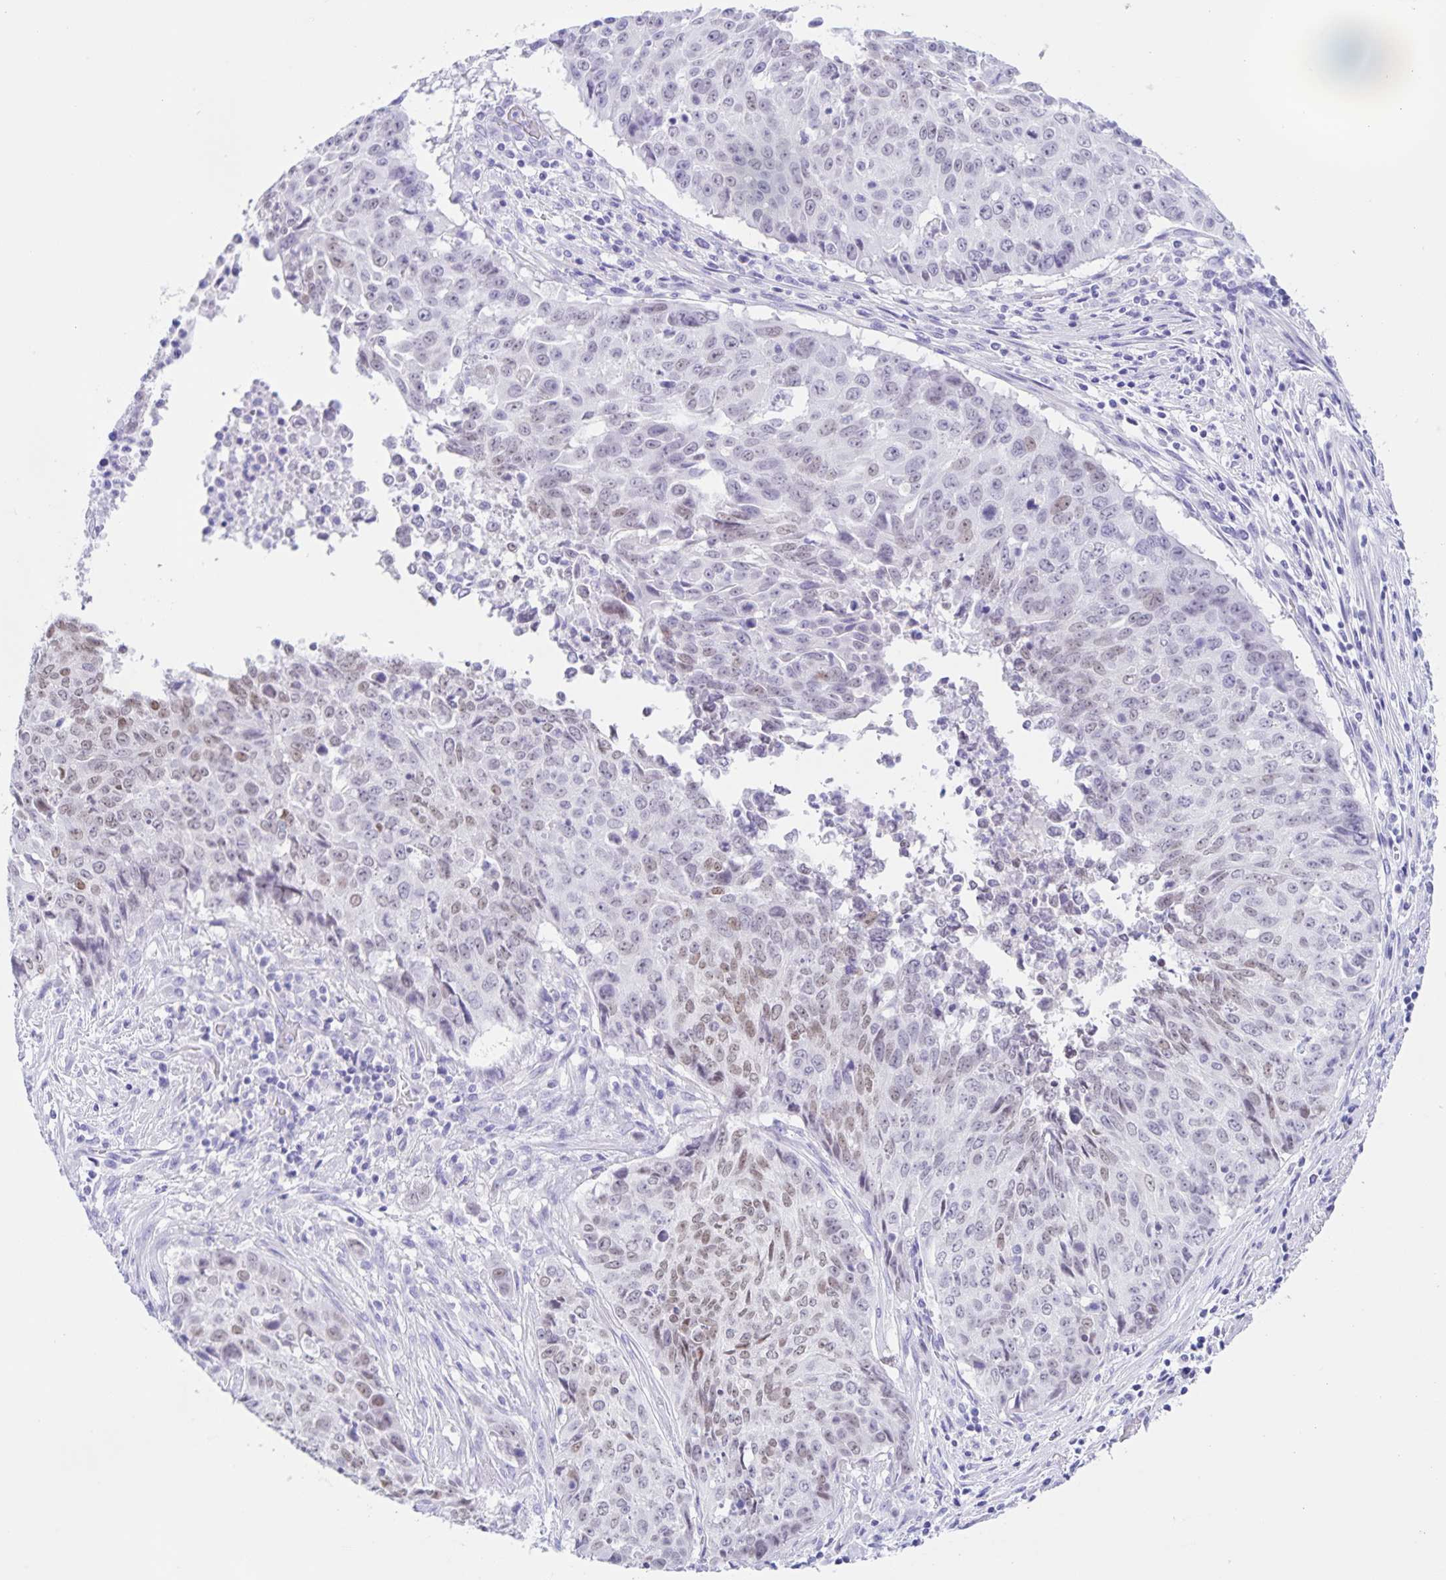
{"staining": {"intensity": "weak", "quantity": "25%-75%", "location": "nuclear"}, "tissue": "lung cancer", "cell_type": "Tumor cells", "image_type": "cancer", "snomed": [{"axis": "morphology", "description": "Normal tissue, NOS"}, {"axis": "morphology", "description": "Squamous cell carcinoma, NOS"}, {"axis": "topography", "description": "Bronchus"}, {"axis": "topography", "description": "Lung"}], "caption": "Approximately 25%-75% of tumor cells in human lung squamous cell carcinoma demonstrate weak nuclear protein expression as visualized by brown immunohistochemical staining.", "gene": "TGIF2LX", "patient": {"sex": "male", "age": 64}}